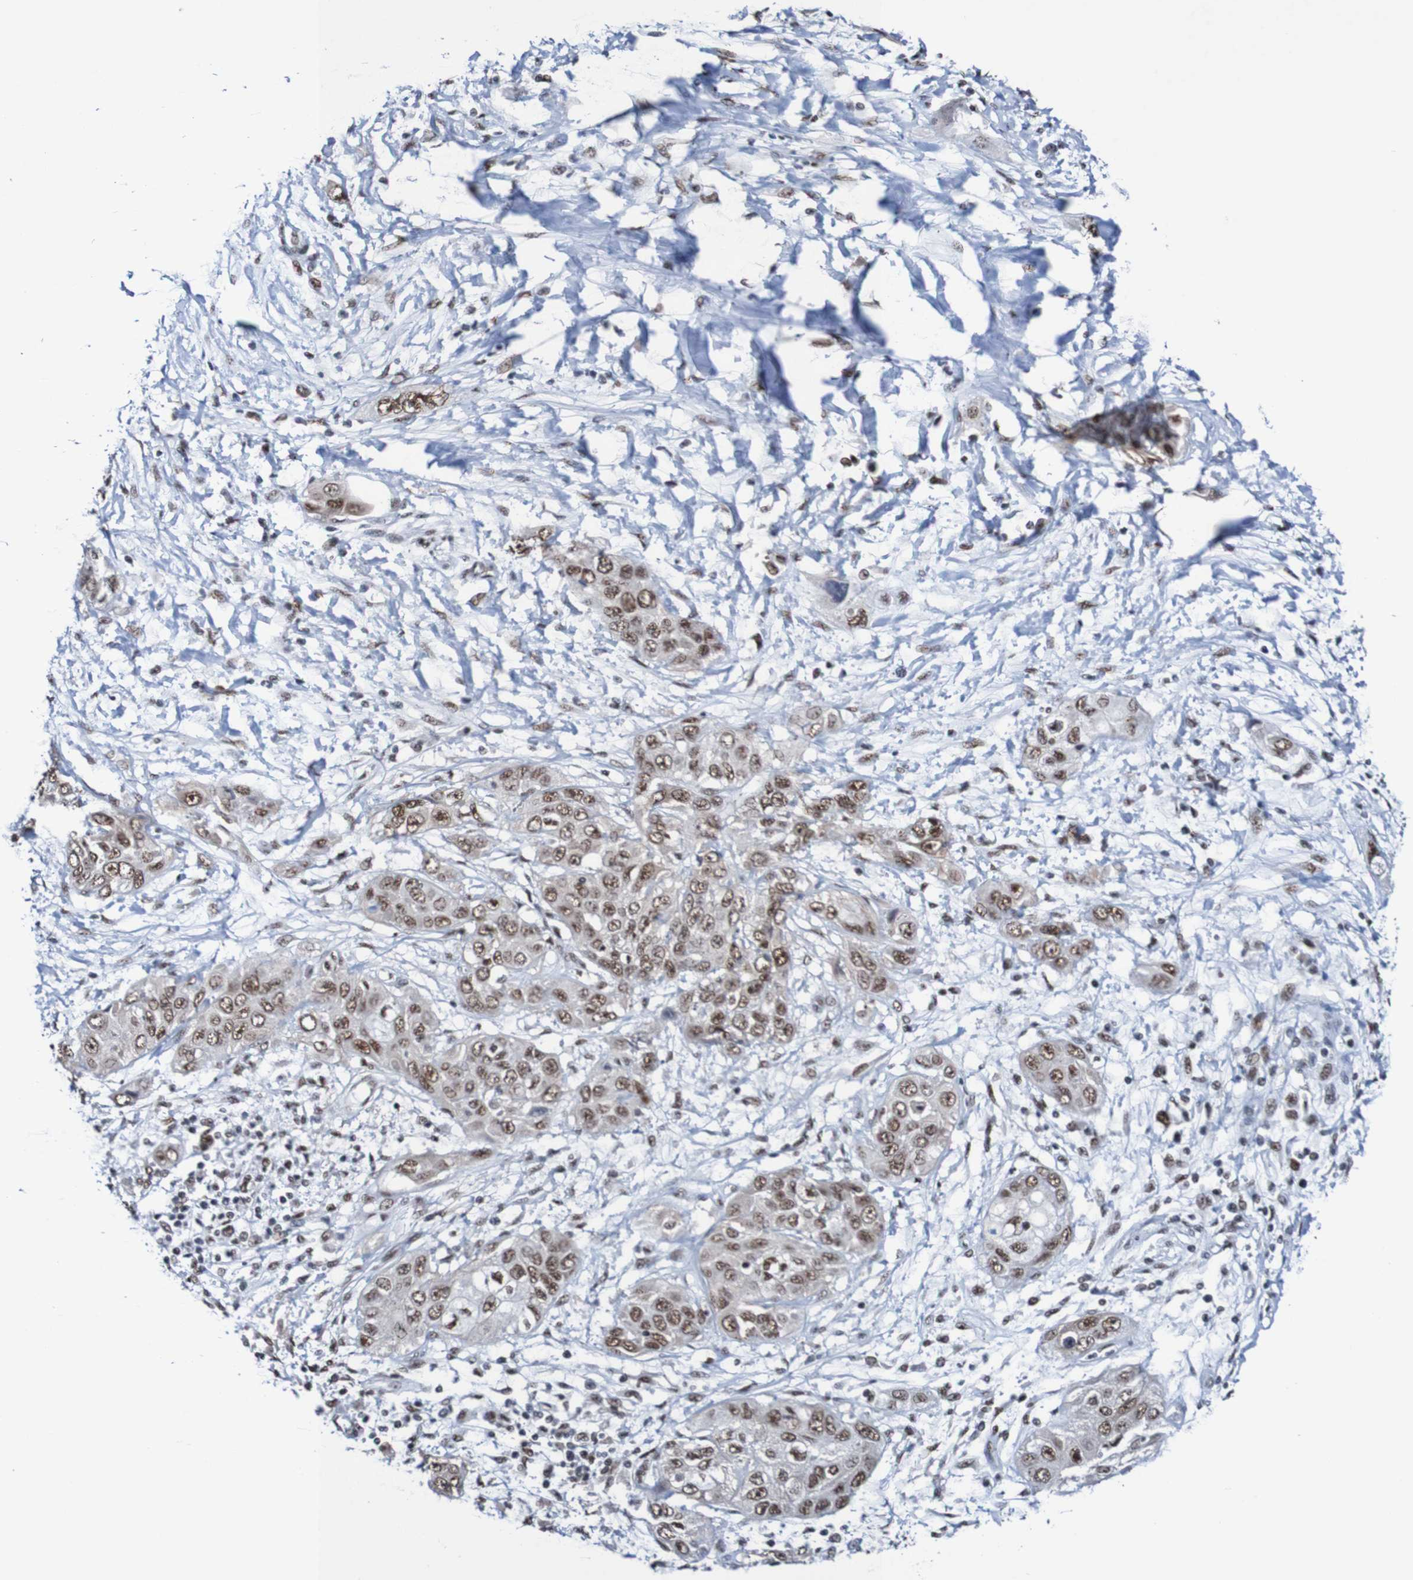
{"staining": {"intensity": "moderate", "quantity": "25%-75%", "location": "nuclear"}, "tissue": "pancreatic cancer", "cell_type": "Tumor cells", "image_type": "cancer", "snomed": [{"axis": "morphology", "description": "Adenocarcinoma, NOS"}, {"axis": "topography", "description": "Pancreas"}], "caption": "Pancreatic cancer (adenocarcinoma) stained with immunohistochemistry reveals moderate nuclear positivity in approximately 25%-75% of tumor cells.", "gene": "CDC5L", "patient": {"sex": "female", "age": 70}}